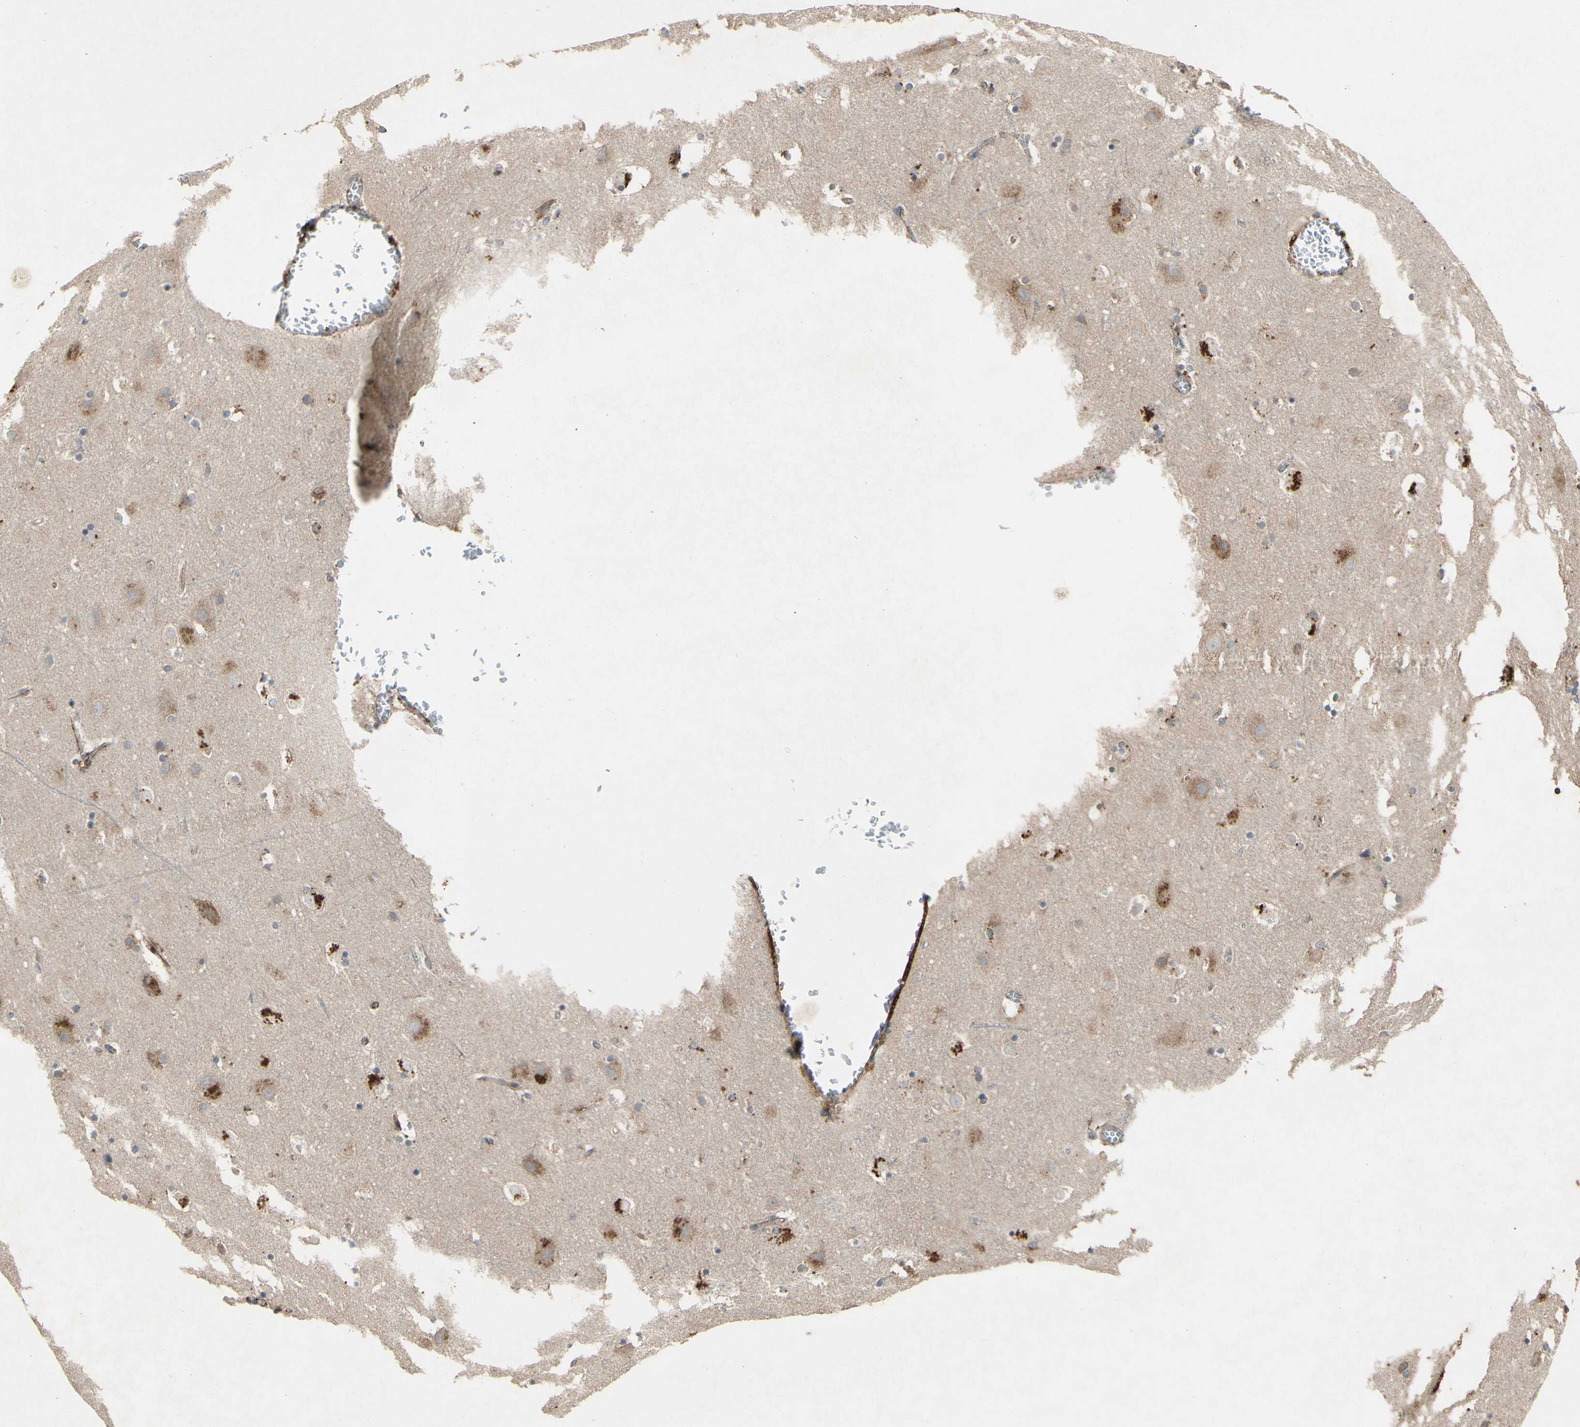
{"staining": {"intensity": "moderate", "quantity": ">75%", "location": "cytoplasmic/membranous"}, "tissue": "cerebral cortex", "cell_type": "Endothelial cells", "image_type": "normal", "snomed": [{"axis": "morphology", "description": "Normal tissue, NOS"}, {"axis": "topography", "description": "Cerebral cortex"}], "caption": "Benign cerebral cortex shows moderate cytoplasmic/membranous staining in about >75% of endothelial cells, visualized by immunohistochemistry.", "gene": "PDGFB", "patient": {"sex": "male", "age": 45}}